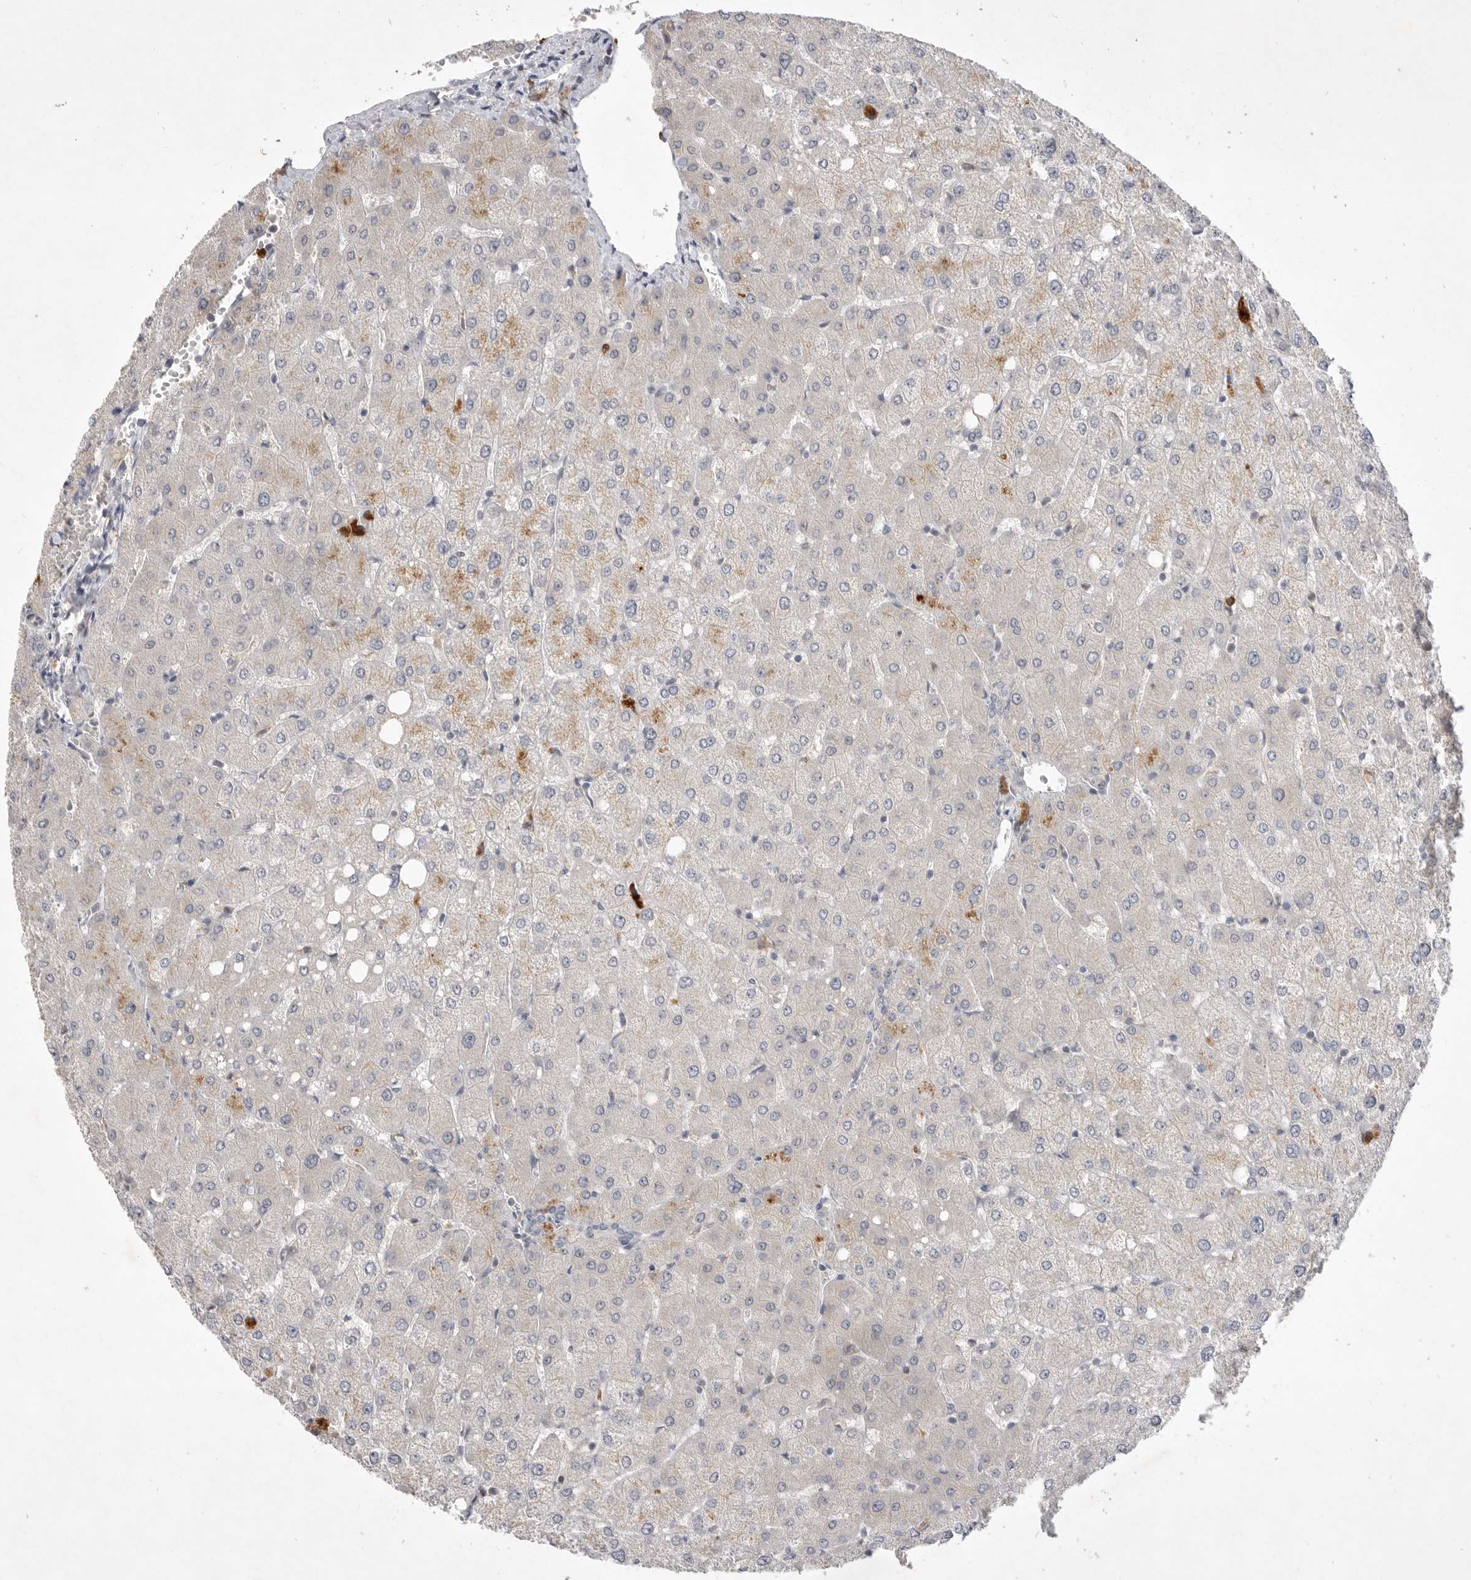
{"staining": {"intensity": "negative", "quantity": "none", "location": "none"}, "tissue": "liver", "cell_type": "Cholangiocytes", "image_type": "normal", "snomed": [{"axis": "morphology", "description": "Normal tissue, NOS"}, {"axis": "topography", "description": "Liver"}], "caption": "DAB immunohistochemical staining of benign human liver shows no significant expression in cholangiocytes. (Brightfield microscopy of DAB immunohistochemistry (IHC) at high magnification).", "gene": "ITGAD", "patient": {"sex": "female", "age": 54}}